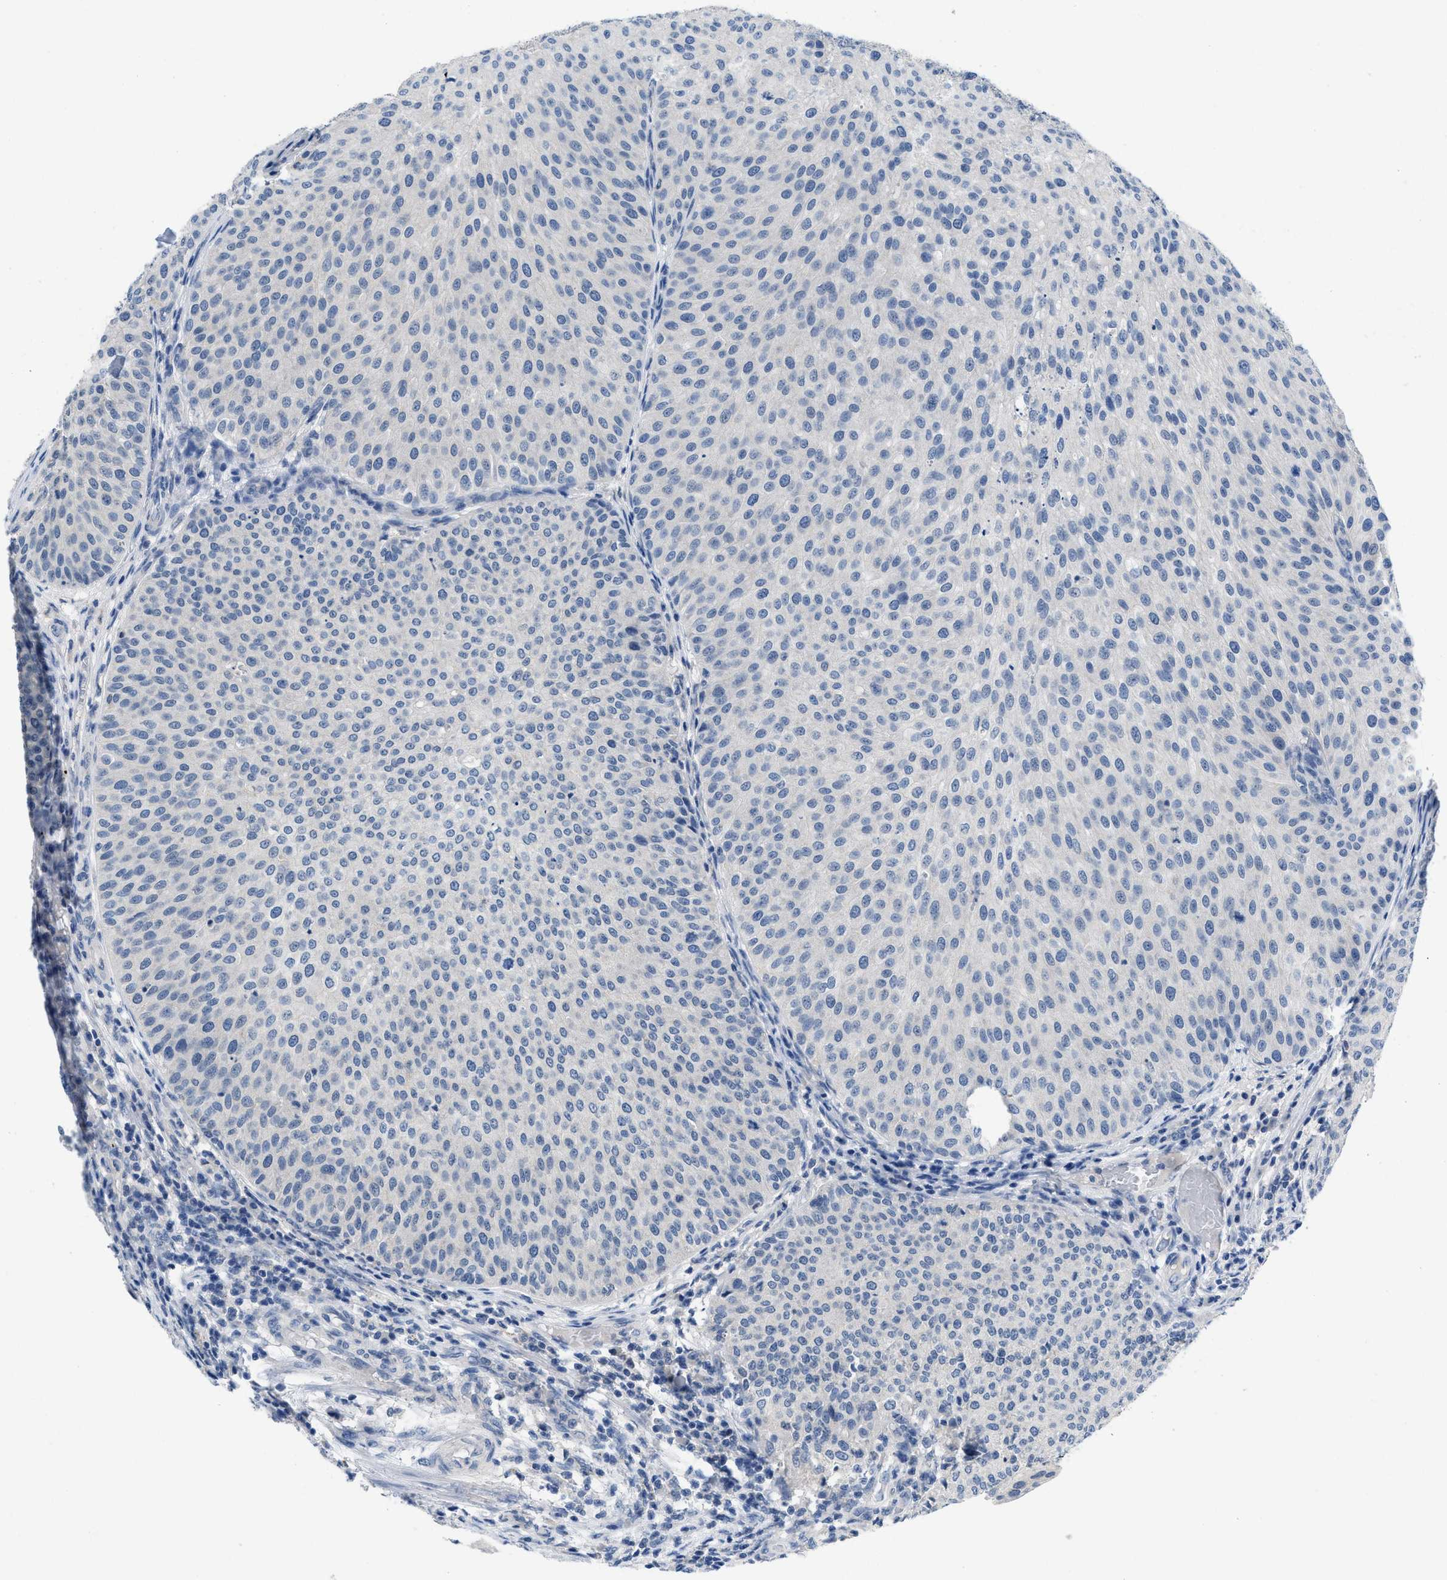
{"staining": {"intensity": "negative", "quantity": "none", "location": "none"}, "tissue": "urothelial cancer", "cell_type": "Tumor cells", "image_type": "cancer", "snomed": [{"axis": "morphology", "description": "Urothelial carcinoma, Low grade"}, {"axis": "topography", "description": "Smooth muscle"}, {"axis": "topography", "description": "Urinary bladder"}], "caption": "Photomicrograph shows no protein positivity in tumor cells of urothelial cancer tissue.", "gene": "PYY", "patient": {"sex": "male", "age": 60}}